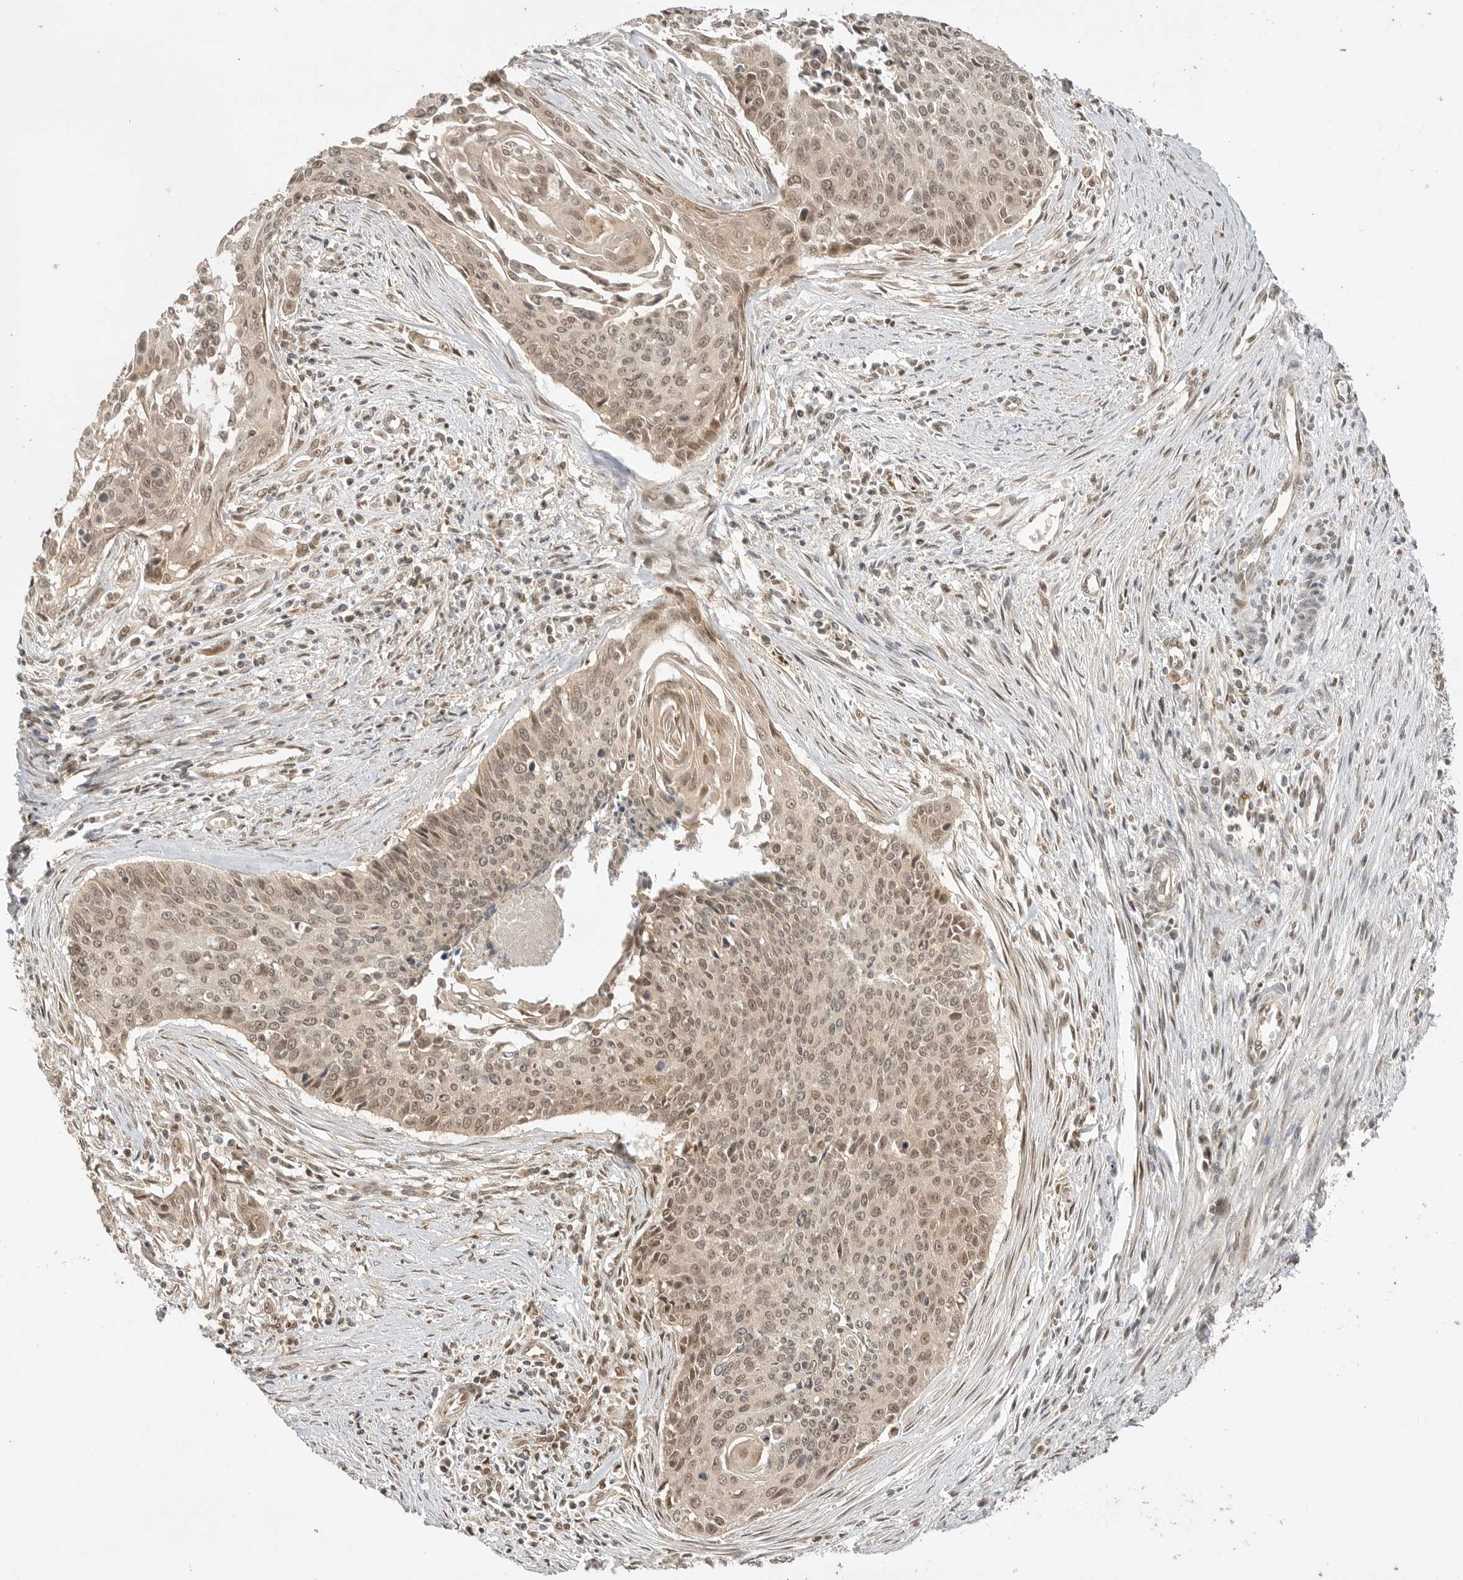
{"staining": {"intensity": "moderate", "quantity": ">75%", "location": "cytoplasmic/membranous,nuclear"}, "tissue": "cervical cancer", "cell_type": "Tumor cells", "image_type": "cancer", "snomed": [{"axis": "morphology", "description": "Squamous cell carcinoma, NOS"}, {"axis": "topography", "description": "Cervix"}], "caption": "Protein staining of squamous cell carcinoma (cervical) tissue demonstrates moderate cytoplasmic/membranous and nuclear positivity in approximately >75% of tumor cells.", "gene": "ALKAL1", "patient": {"sex": "female", "age": 55}}